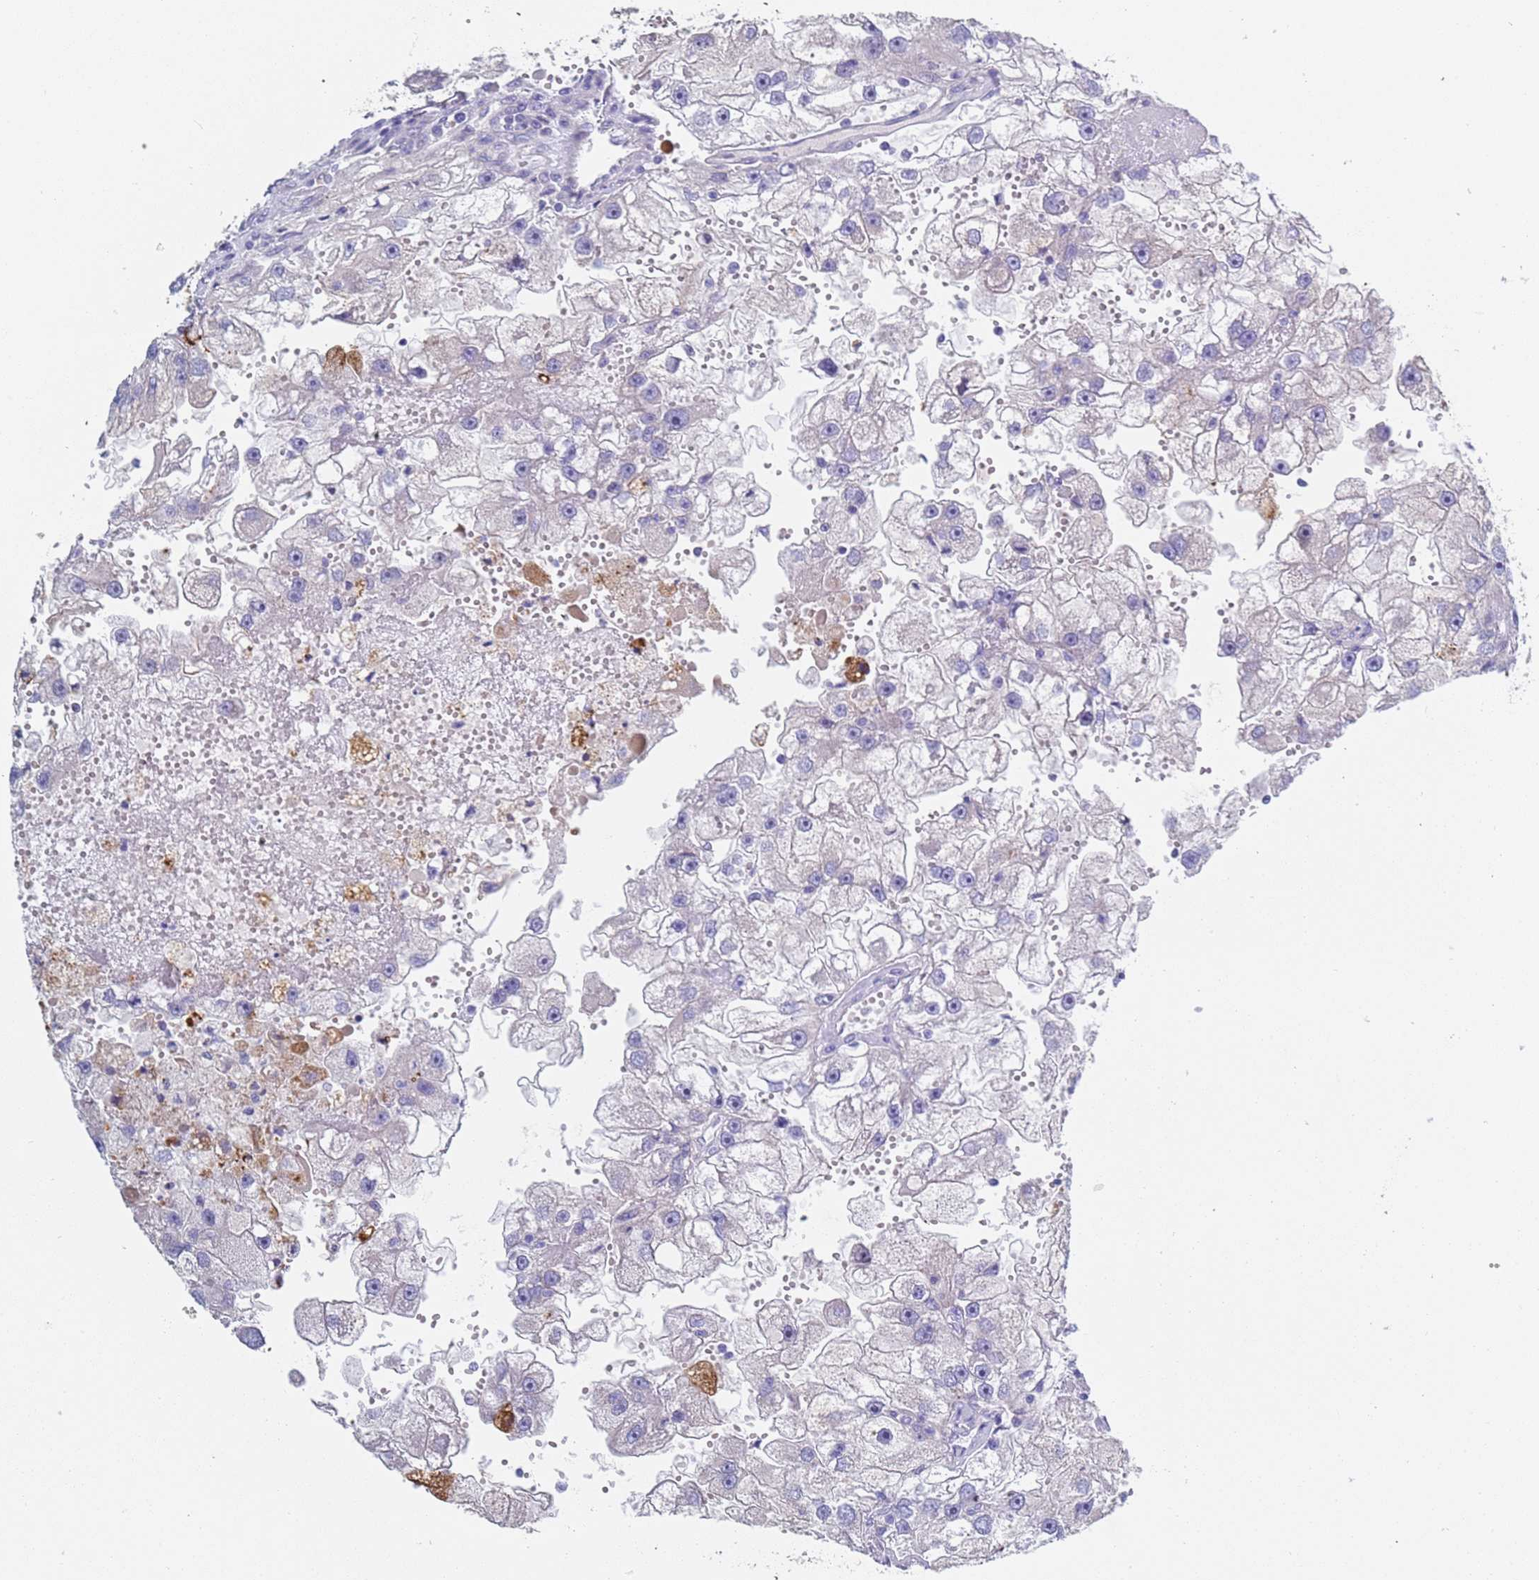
{"staining": {"intensity": "negative", "quantity": "none", "location": "none"}, "tissue": "renal cancer", "cell_type": "Tumor cells", "image_type": "cancer", "snomed": [{"axis": "morphology", "description": "Adenocarcinoma, NOS"}, {"axis": "topography", "description": "Kidney"}], "caption": "A high-resolution photomicrograph shows IHC staining of renal cancer, which shows no significant positivity in tumor cells.", "gene": "C4orf46", "patient": {"sex": "male", "age": 63}}